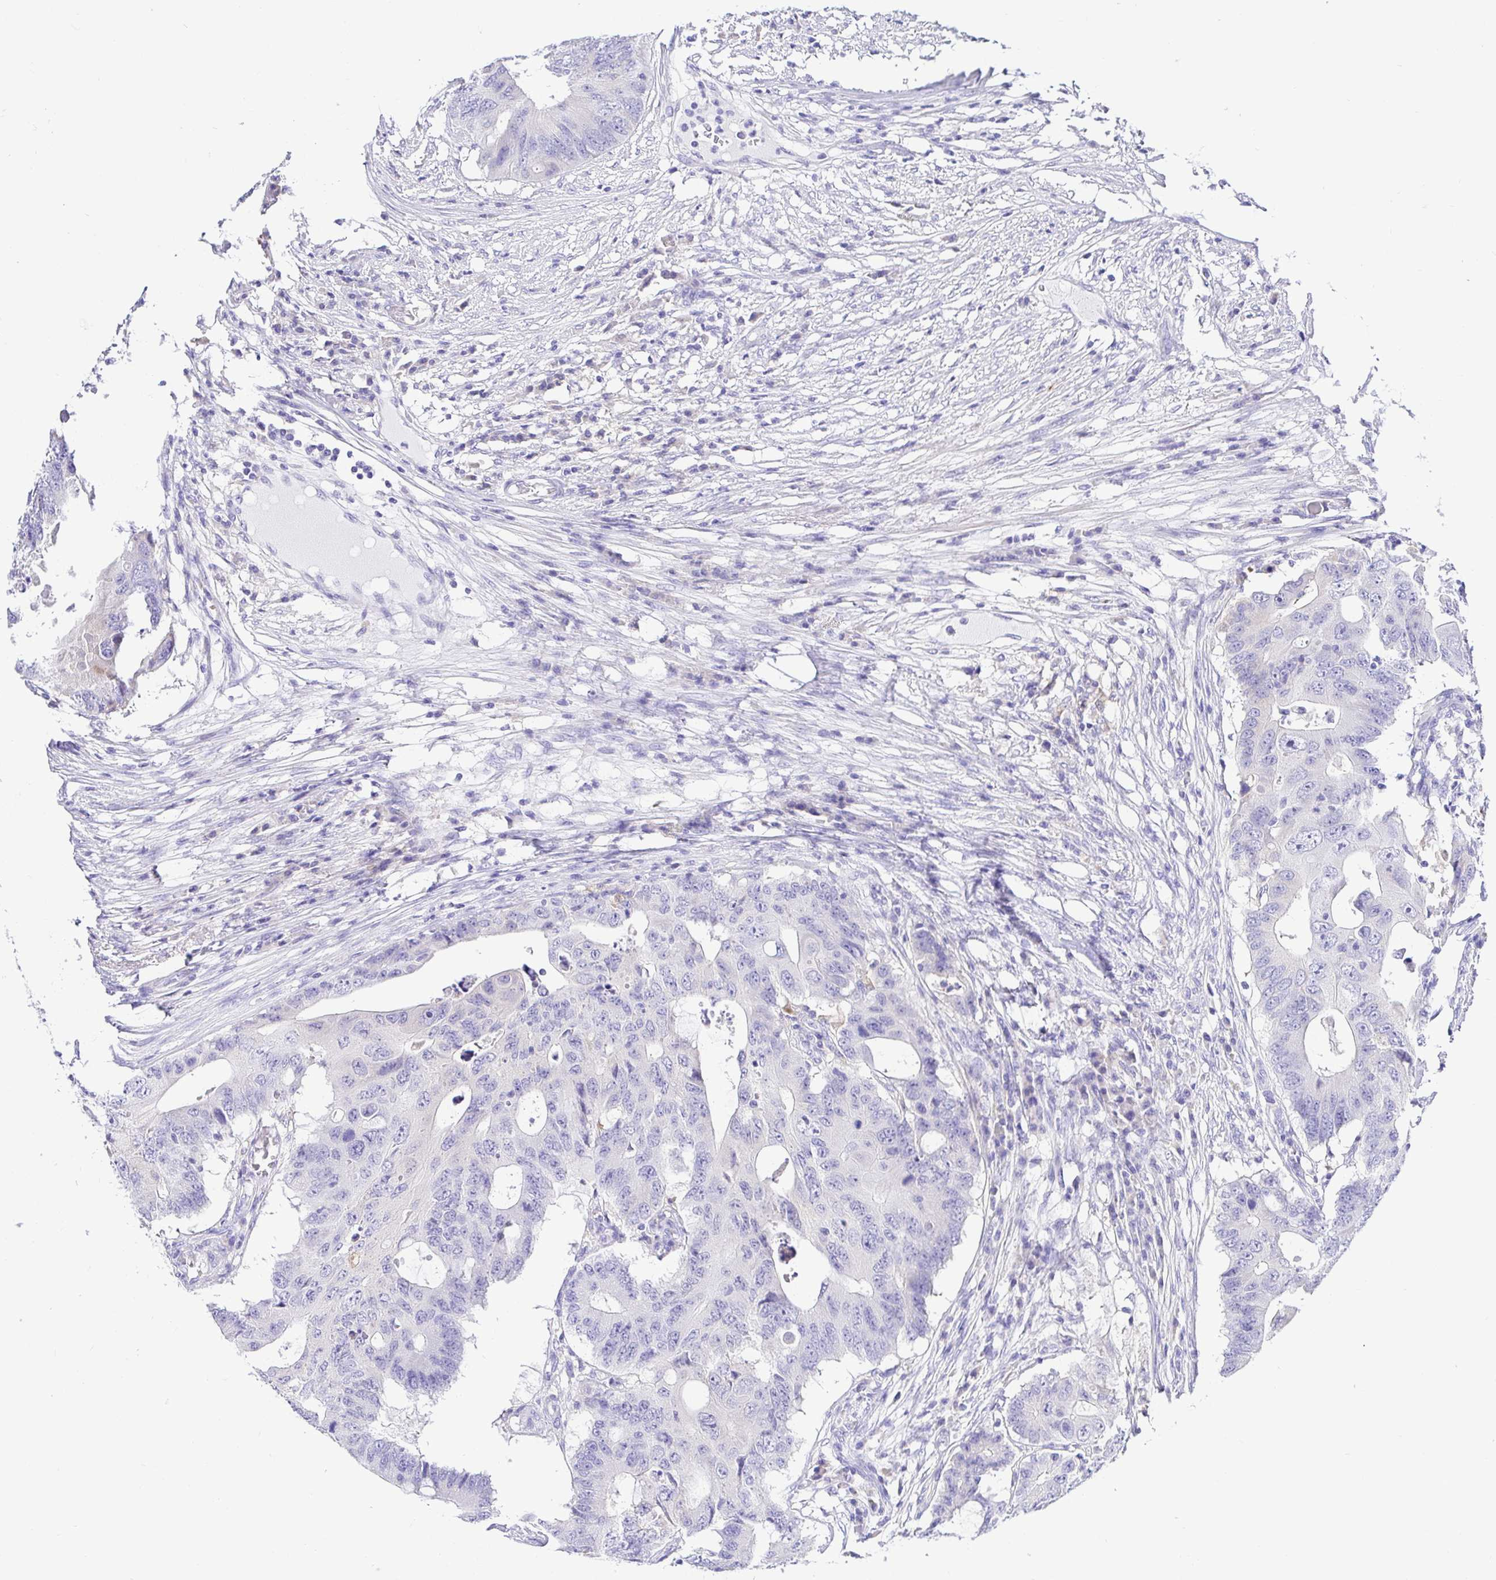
{"staining": {"intensity": "negative", "quantity": "none", "location": "none"}, "tissue": "colorectal cancer", "cell_type": "Tumor cells", "image_type": "cancer", "snomed": [{"axis": "morphology", "description": "Adenocarcinoma, NOS"}, {"axis": "topography", "description": "Colon"}], "caption": "Immunohistochemistry (IHC) histopathology image of human adenocarcinoma (colorectal) stained for a protein (brown), which reveals no staining in tumor cells. (DAB (3,3'-diaminobenzidine) immunohistochemistry (IHC) visualized using brightfield microscopy, high magnification).", "gene": "BACE2", "patient": {"sex": "male", "age": 71}}